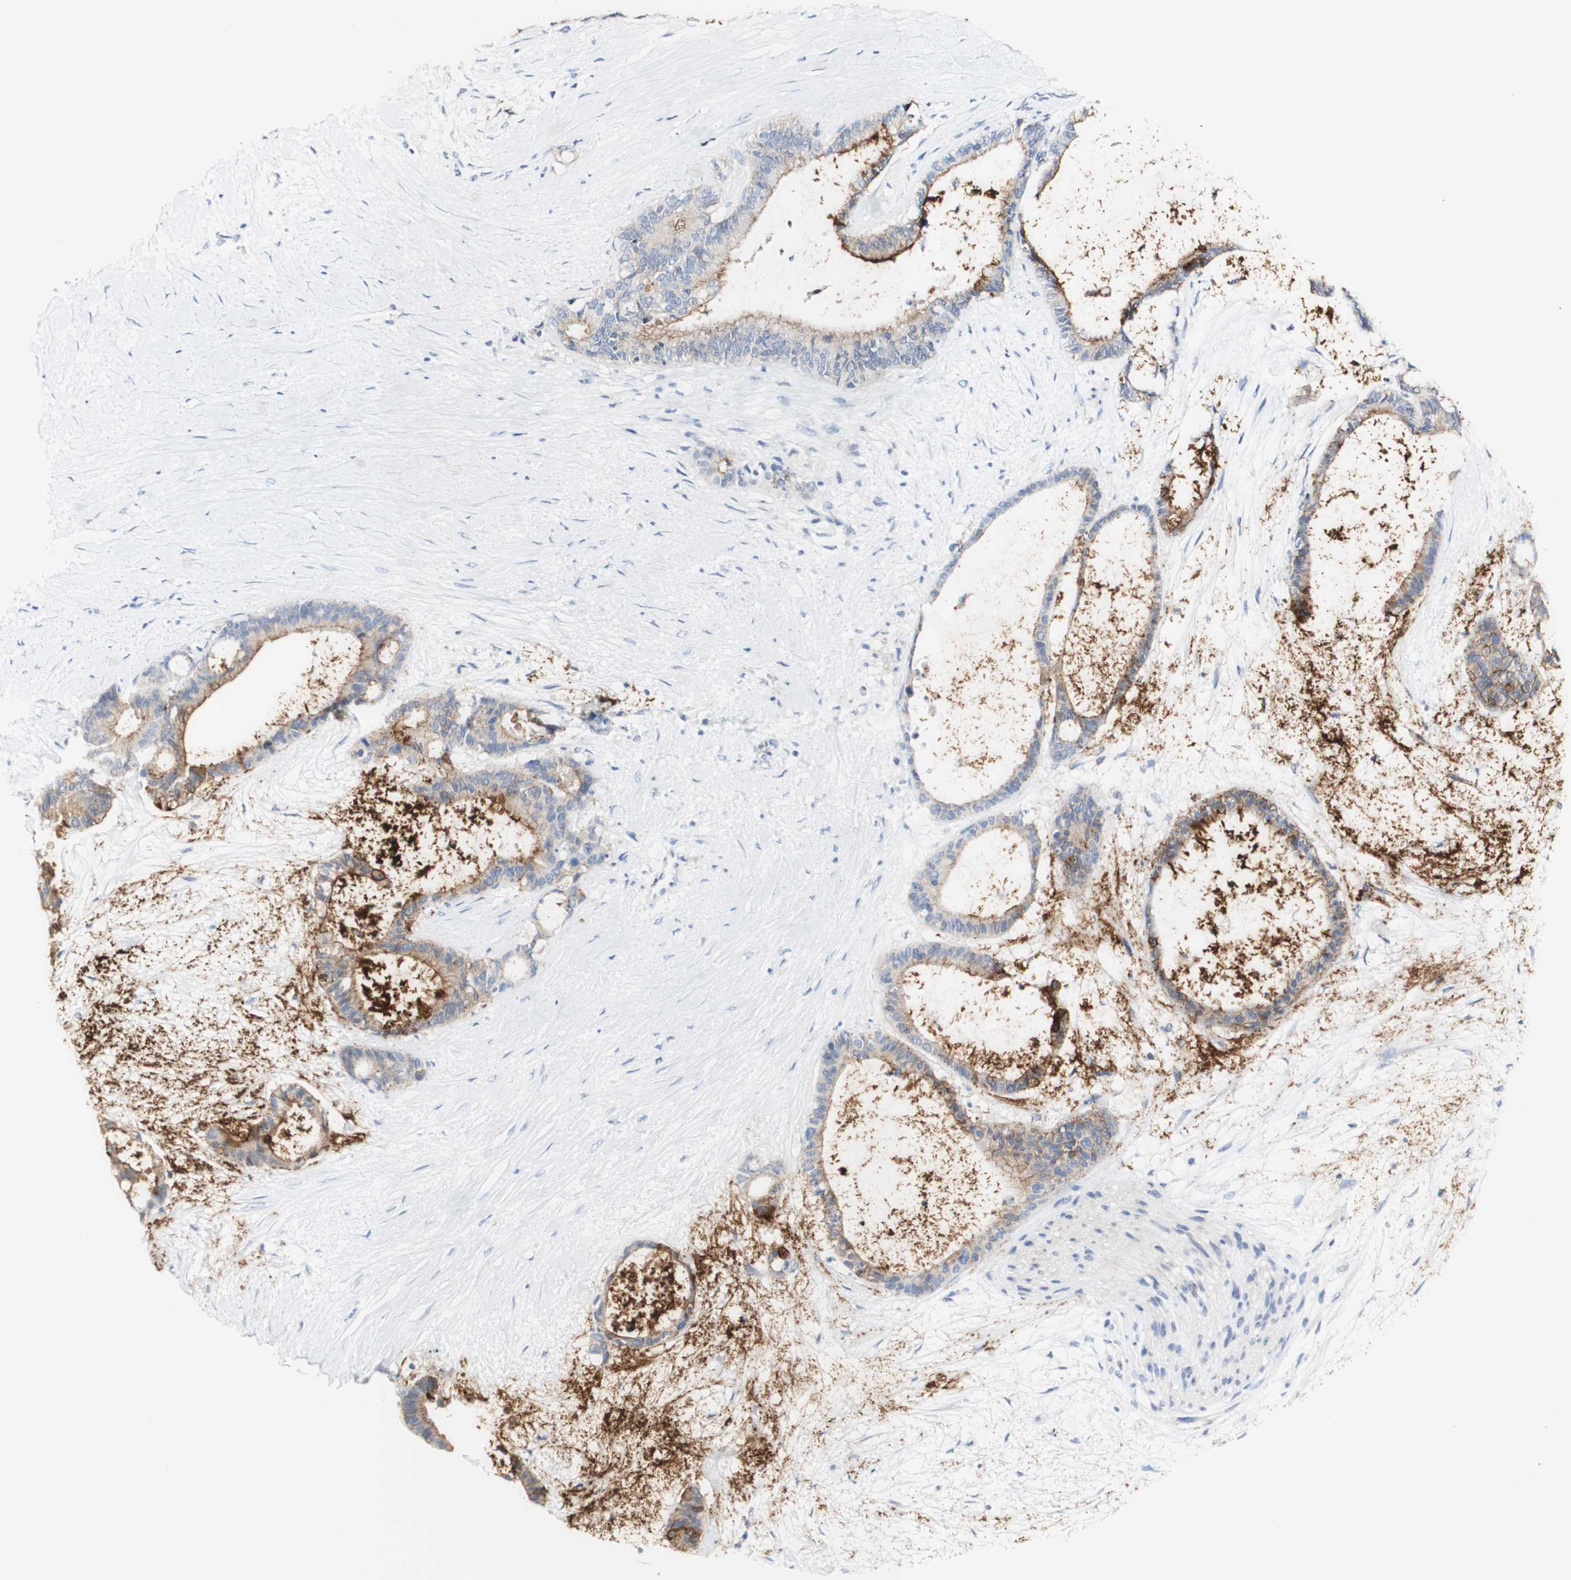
{"staining": {"intensity": "moderate", "quantity": ">75%", "location": "cytoplasmic/membranous"}, "tissue": "liver cancer", "cell_type": "Tumor cells", "image_type": "cancer", "snomed": [{"axis": "morphology", "description": "Cholangiocarcinoma"}, {"axis": "topography", "description": "Liver"}], "caption": "Immunohistochemical staining of cholangiocarcinoma (liver) demonstrates moderate cytoplasmic/membranous protein staining in about >75% of tumor cells.", "gene": "DSC2", "patient": {"sex": "female", "age": 73}}